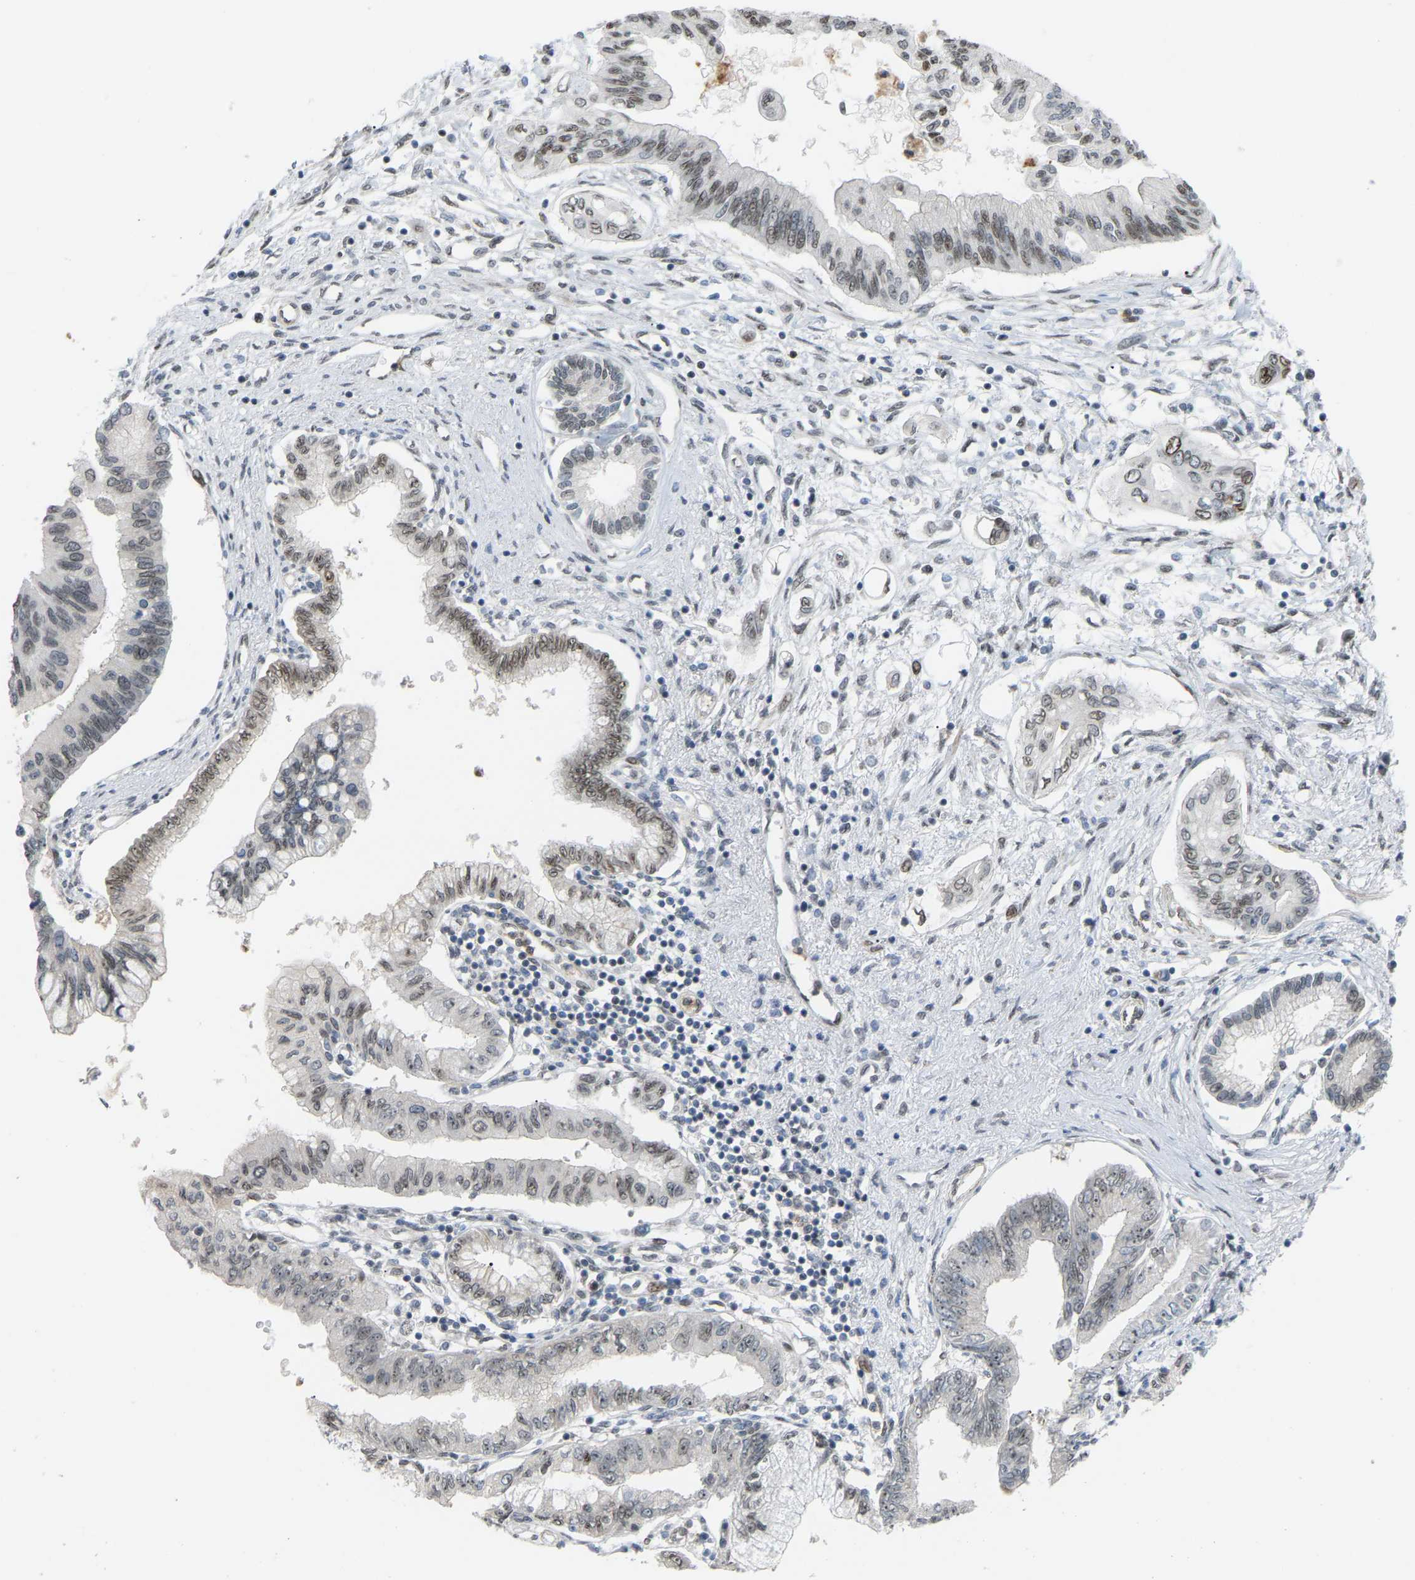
{"staining": {"intensity": "weak", "quantity": "25%-75%", "location": "nuclear"}, "tissue": "pancreatic cancer", "cell_type": "Tumor cells", "image_type": "cancer", "snomed": [{"axis": "morphology", "description": "Adenocarcinoma, NOS"}, {"axis": "topography", "description": "Pancreas"}], "caption": "DAB (3,3'-diaminobenzidine) immunohistochemical staining of pancreatic cancer (adenocarcinoma) demonstrates weak nuclear protein positivity in approximately 25%-75% of tumor cells. (DAB (3,3'-diaminobenzidine) = brown stain, brightfield microscopy at high magnification).", "gene": "CROT", "patient": {"sex": "female", "age": 77}}